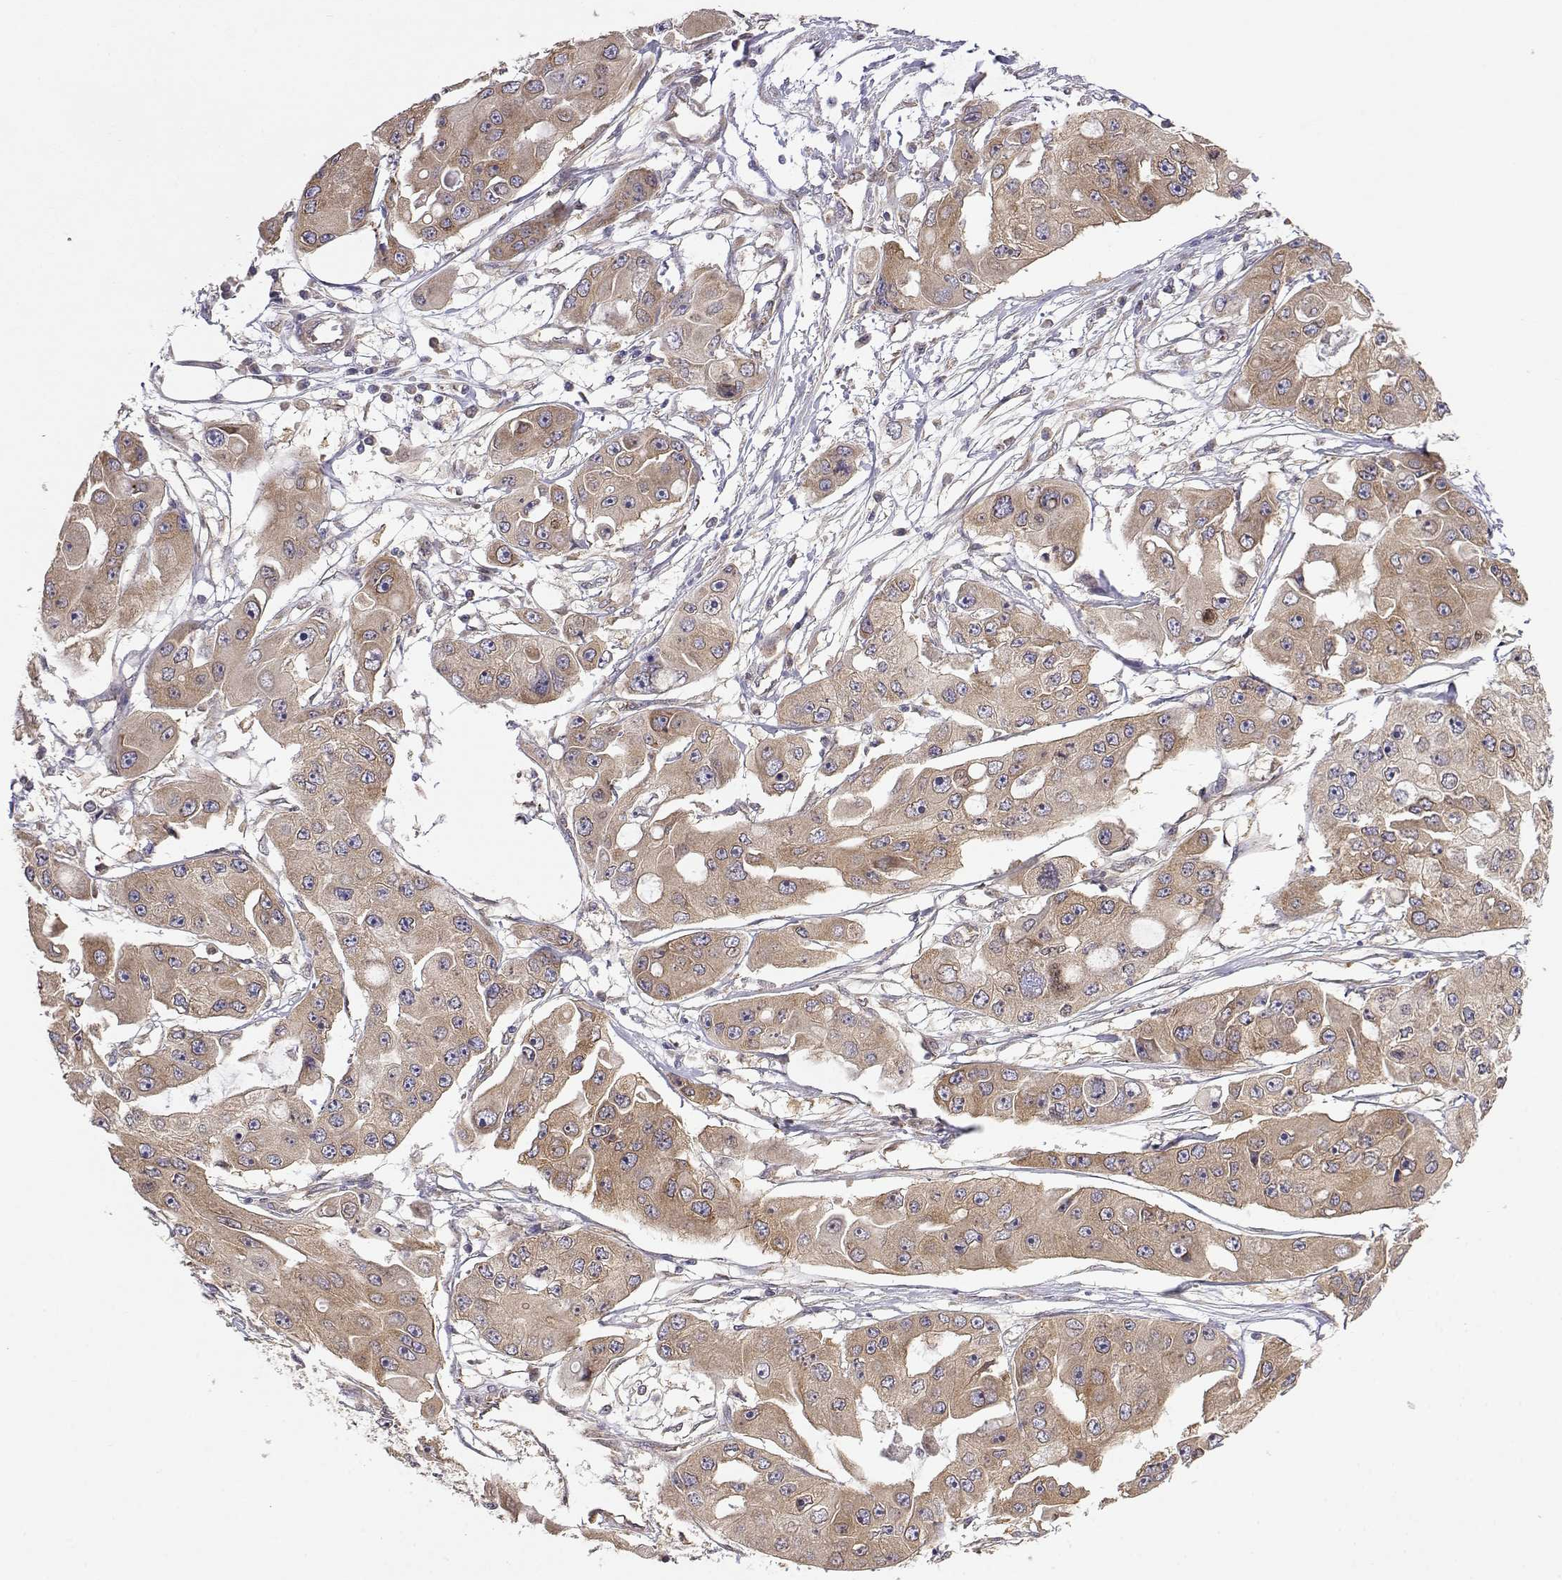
{"staining": {"intensity": "weak", "quantity": ">75%", "location": "cytoplasmic/membranous"}, "tissue": "ovarian cancer", "cell_type": "Tumor cells", "image_type": "cancer", "snomed": [{"axis": "morphology", "description": "Cystadenocarcinoma, serous, NOS"}, {"axis": "topography", "description": "Ovary"}], "caption": "Tumor cells exhibit low levels of weak cytoplasmic/membranous expression in about >75% of cells in human serous cystadenocarcinoma (ovarian).", "gene": "PAIP1", "patient": {"sex": "female", "age": 56}}